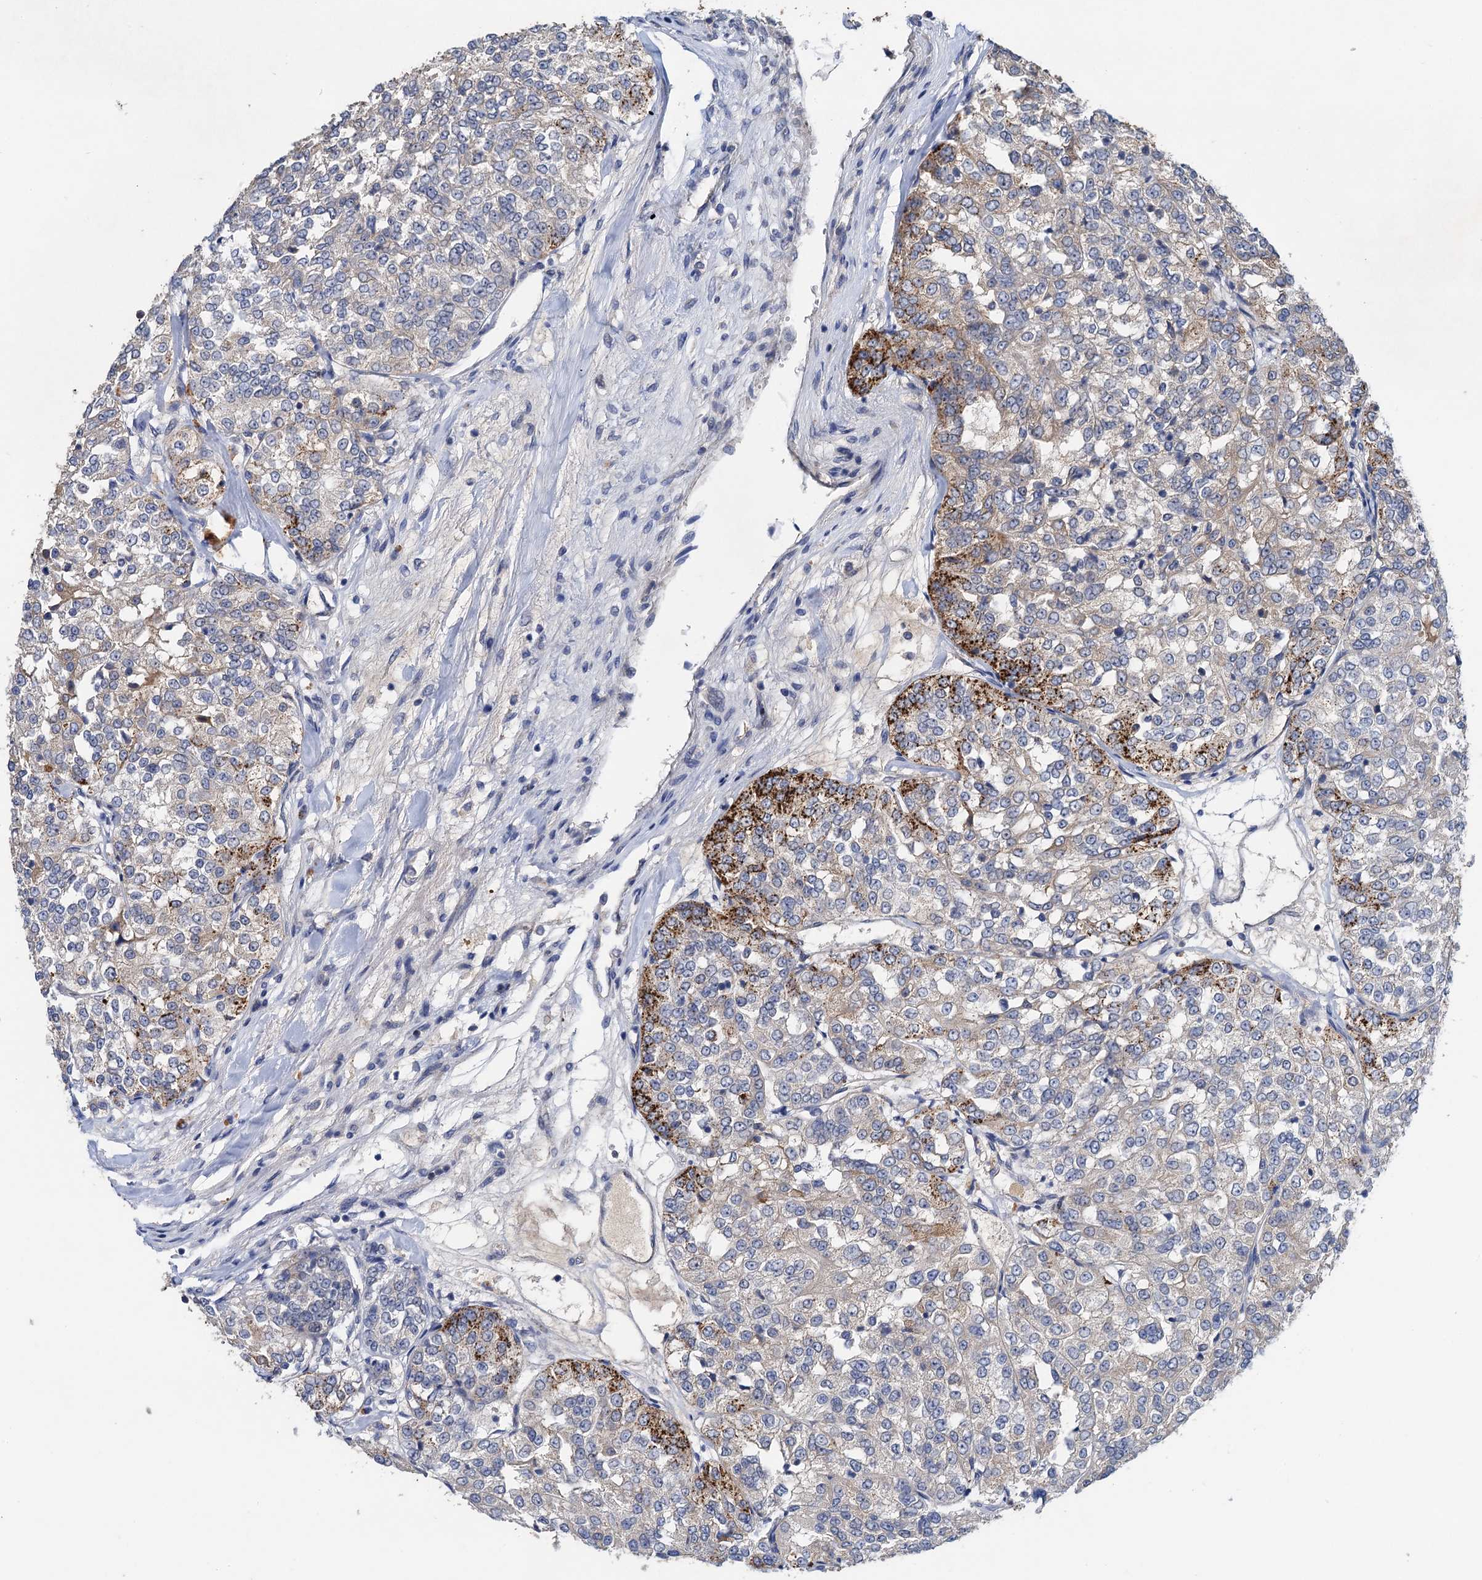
{"staining": {"intensity": "strong", "quantity": "<25%", "location": "cytoplasmic/membranous"}, "tissue": "renal cancer", "cell_type": "Tumor cells", "image_type": "cancer", "snomed": [{"axis": "morphology", "description": "Adenocarcinoma, NOS"}, {"axis": "topography", "description": "Kidney"}], "caption": "IHC micrograph of neoplastic tissue: human renal cancer stained using immunohistochemistry (IHC) reveals medium levels of strong protein expression localized specifically in the cytoplasmic/membranous of tumor cells, appearing as a cytoplasmic/membranous brown color.", "gene": "TMEM39B", "patient": {"sex": "female", "age": 63}}